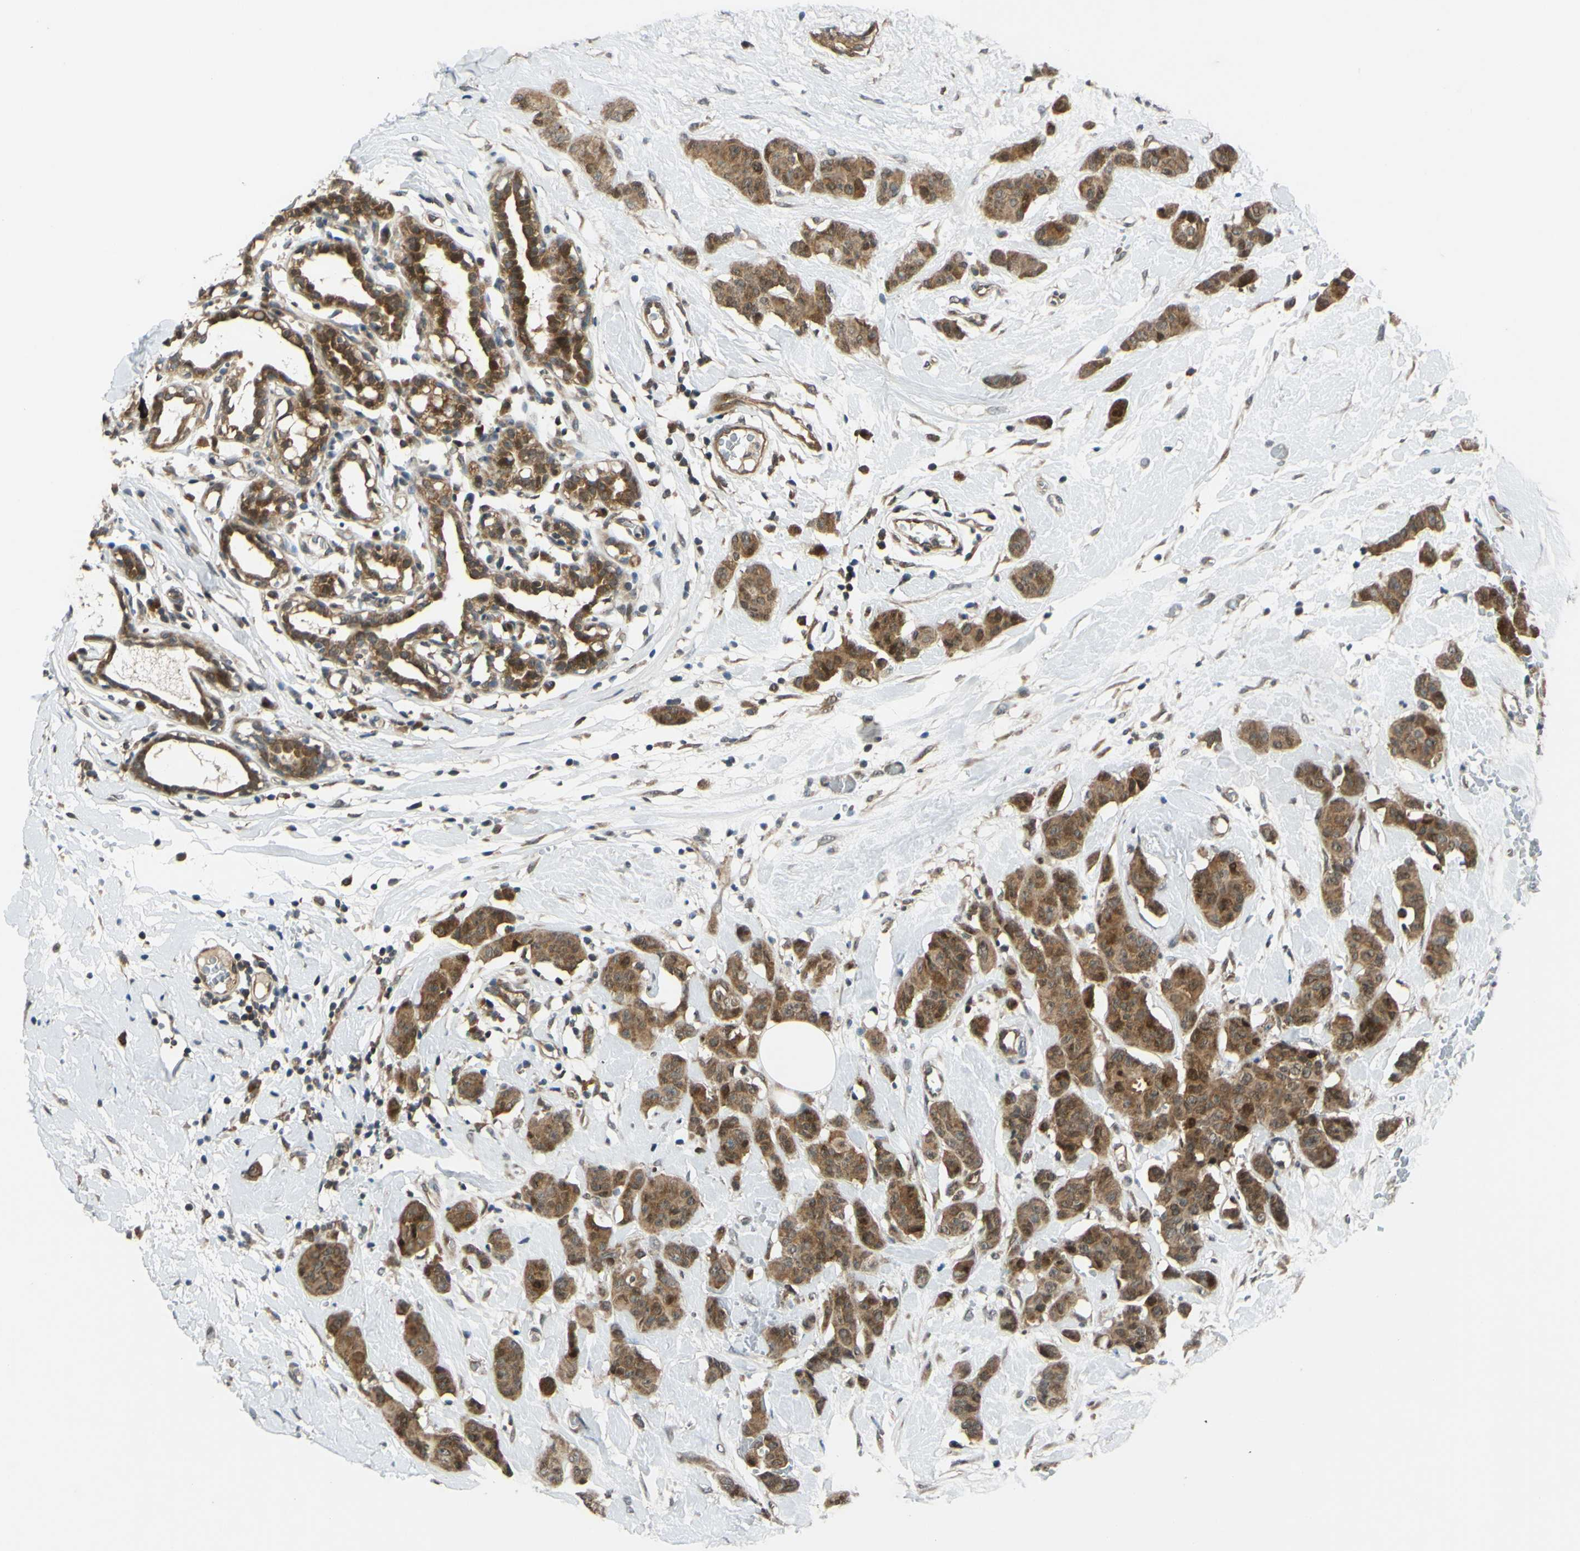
{"staining": {"intensity": "moderate", "quantity": ">75%", "location": "cytoplasmic/membranous"}, "tissue": "breast cancer", "cell_type": "Tumor cells", "image_type": "cancer", "snomed": [{"axis": "morphology", "description": "Normal tissue, NOS"}, {"axis": "morphology", "description": "Duct carcinoma"}, {"axis": "topography", "description": "Breast"}], "caption": "A histopathology image of human breast infiltrating ductal carcinoma stained for a protein demonstrates moderate cytoplasmic/membranous brown staining in tumor cells.", "gene": "ABCC8", "patient": {"sex": "female", "age": 40}}